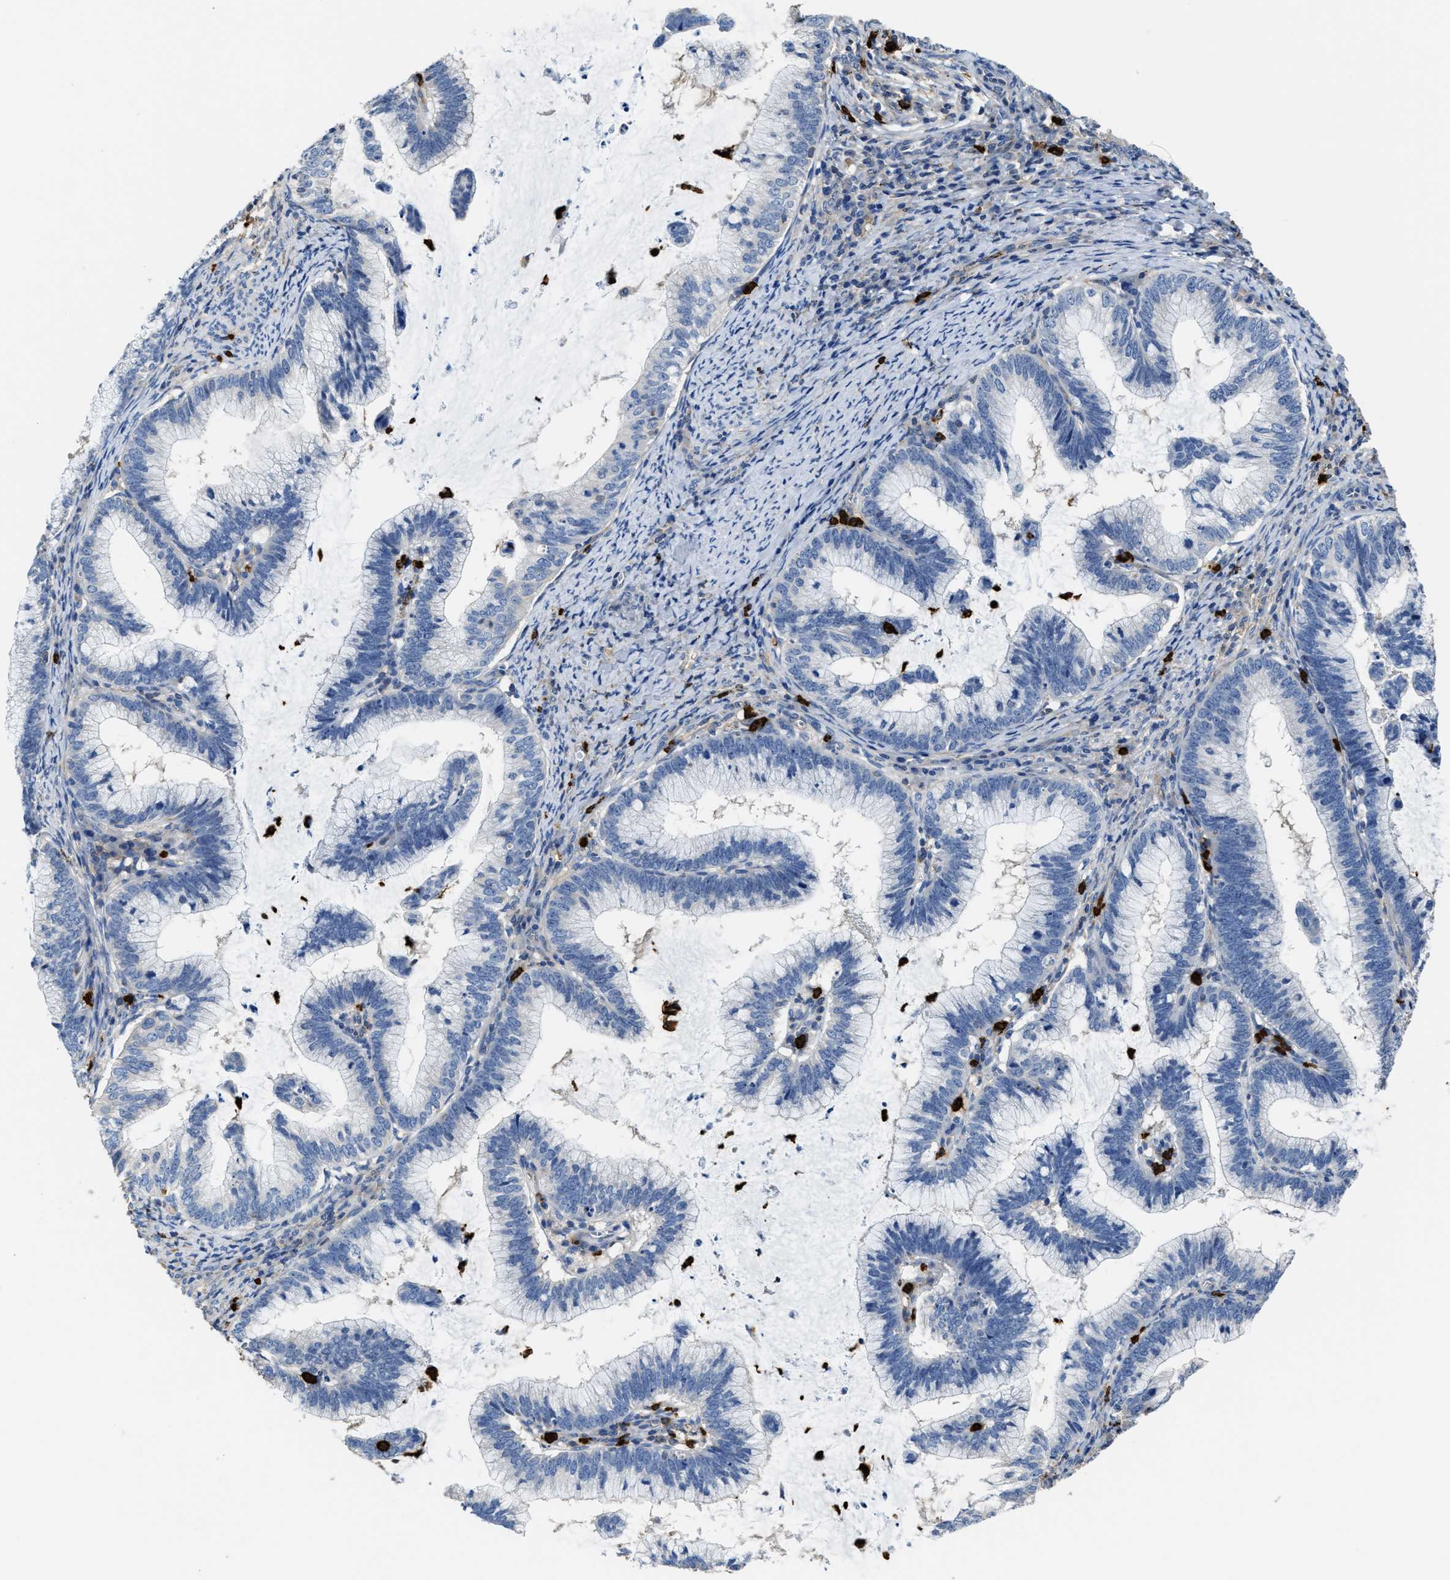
{"staining": {"intensity": "negative", "quantity": "none", "location": "none"}, "tissue": "cervical cancer", "cell_type": "Tumor cells", "image_type": "cancer", "snomed": [{"axis": "morphology", "description": "Adenocarcinoma, NOS"}, {"axis": "topography", "description": "Cervix"}], "caption": "Tumor cells are negative for brown protein staining in cervical cancer.", "gene": "TRAF6", "patient": {"sex": "female", "age": 36}}